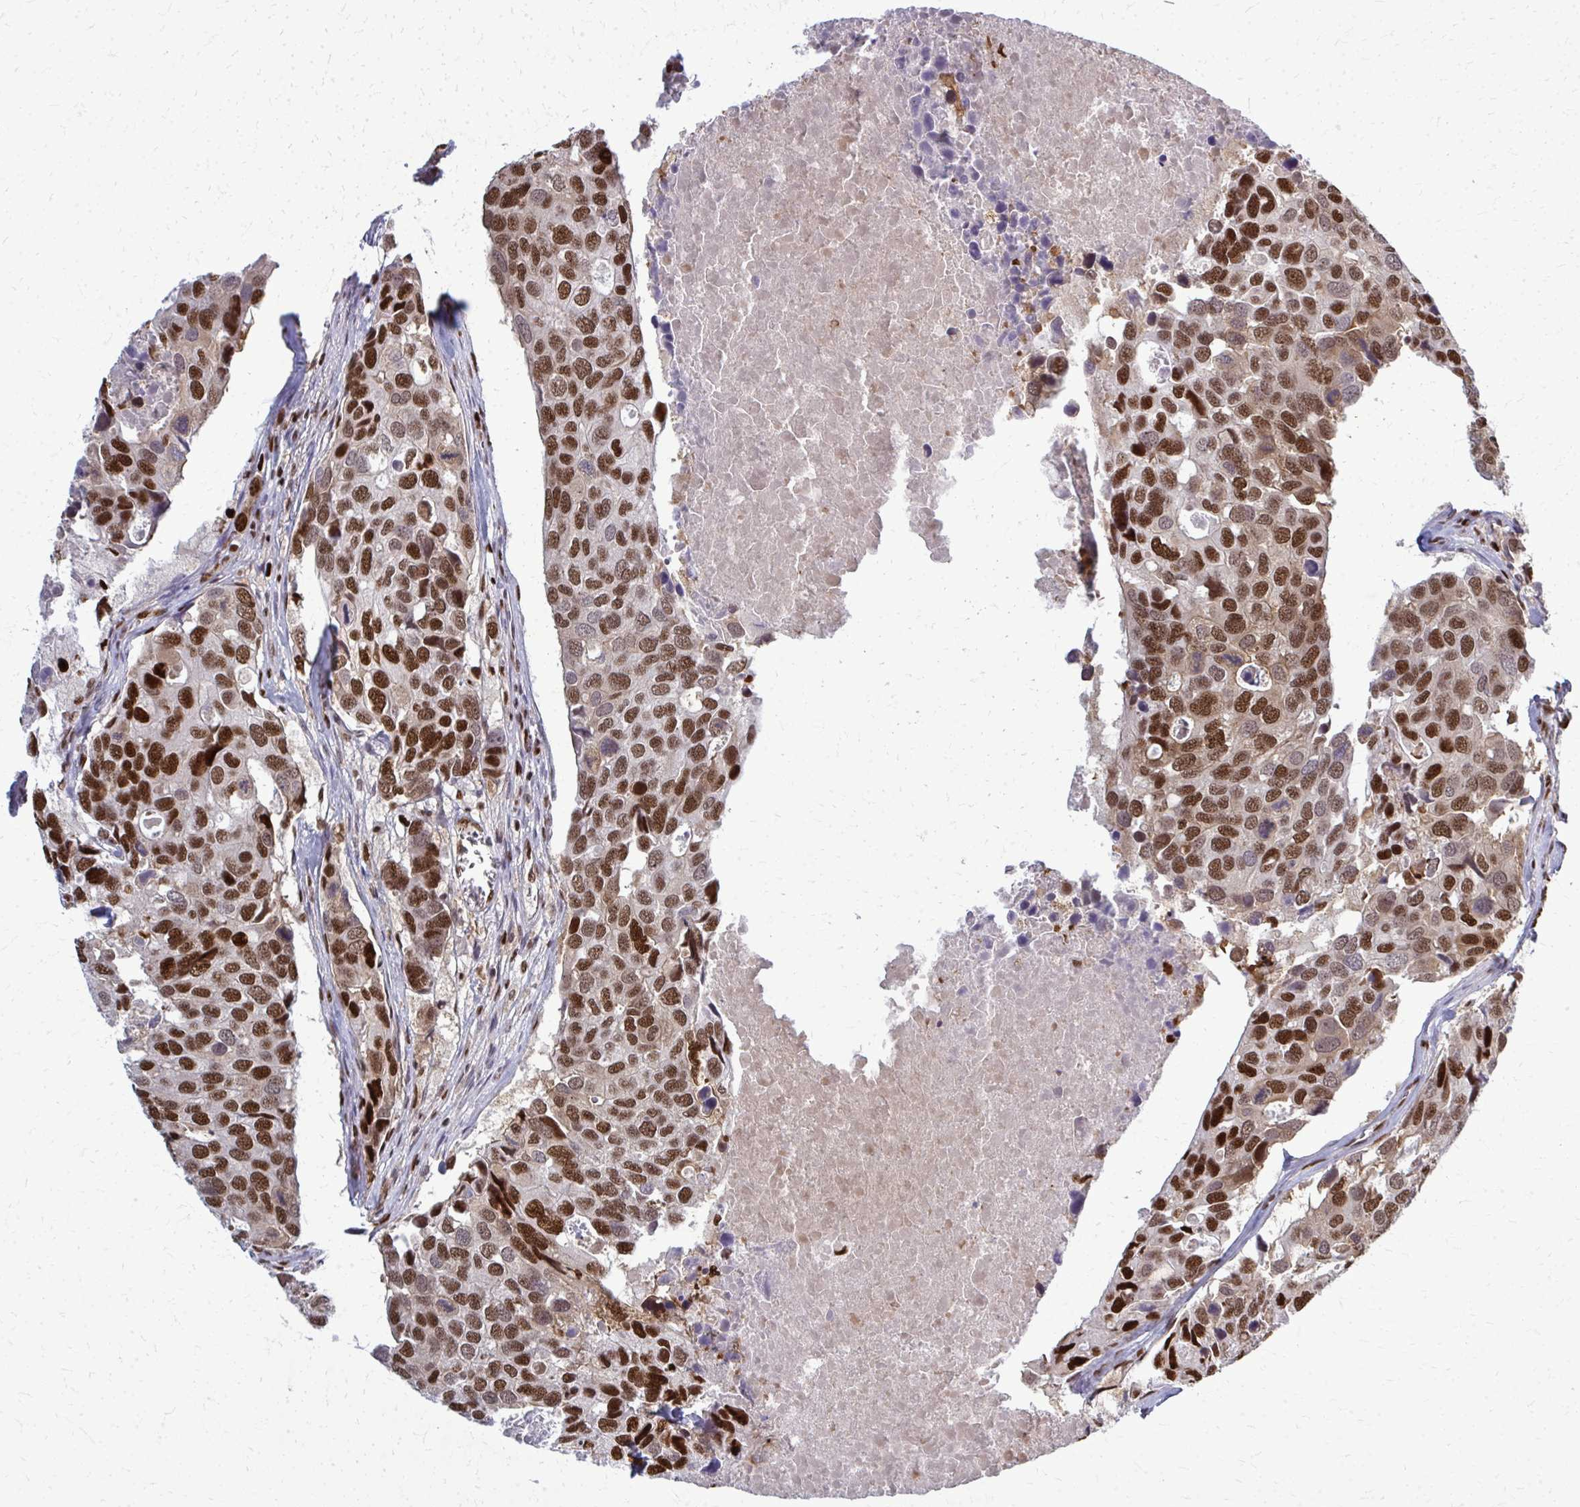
{"staining": {"intensity": "strong", "quantity": ">75%", "location": "nuclear"}, "tissue": "breast cancer", "cell_type": "Tumor cells", "image_type": "cancer", "snomed": [{"axis": "morphology", "description": "Duct carcinoma"}, {"axis": "topography", "description": "Breast"}], "caption": "Human infiltrating ductal carcinoma (breast) stained with a protein marker reveals strong staining in tumor cells.", "gene": "ZNF559", "patient": {"sex": "female", "age": 83}}